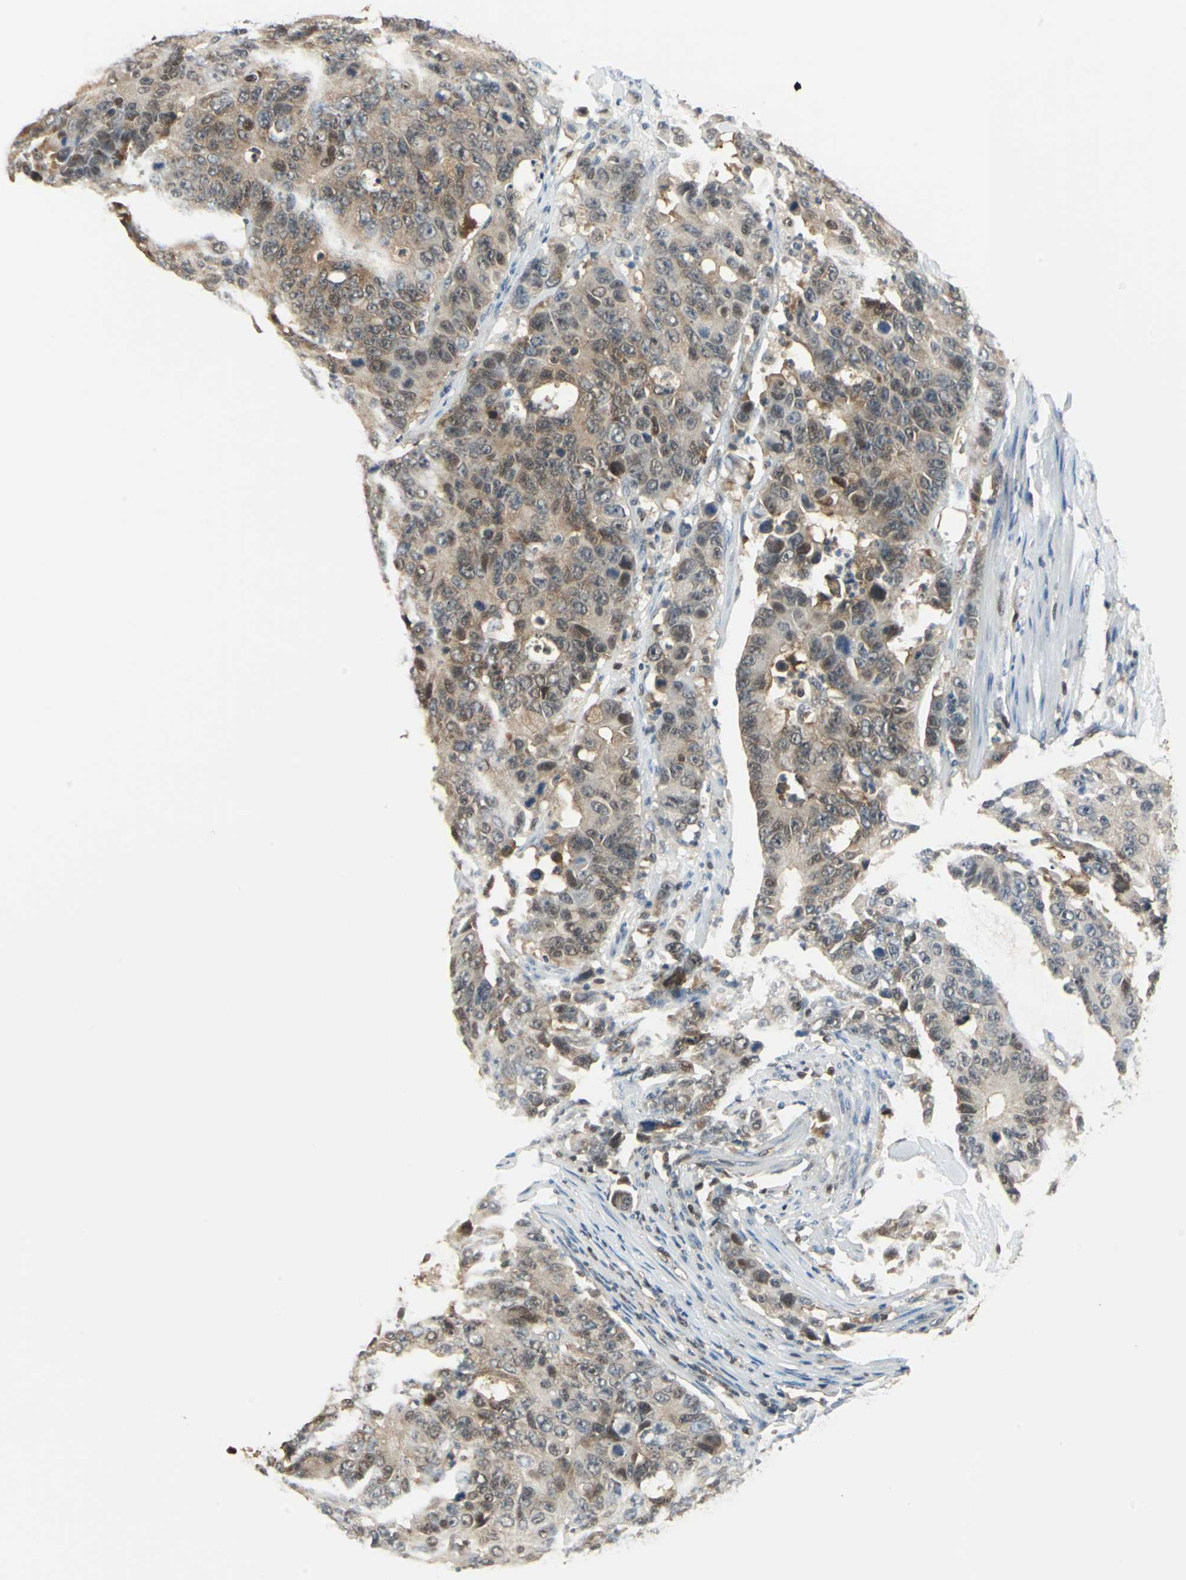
{"staining": {"intensity": "moderate", "quantity": ">75%", "location": "cytoplasmic/membranous"}, "tissue": "colorectal cancer", "cell_type": "Tumor cells", "image_type": "cancer", "snomed": [{"axis": "morphology", "description": "Adenocarcinoma, NOS"}, {"axis": "topography", "description": "Colon"}], "caption": "Tumor cells demonstrate medium levels of moderate cytoplasmic/membranous expression in about >75% of cells in colorectal adenocarcinoma.", "gene": "PSME1", "patient": {"sex": "female", "age": 86}}